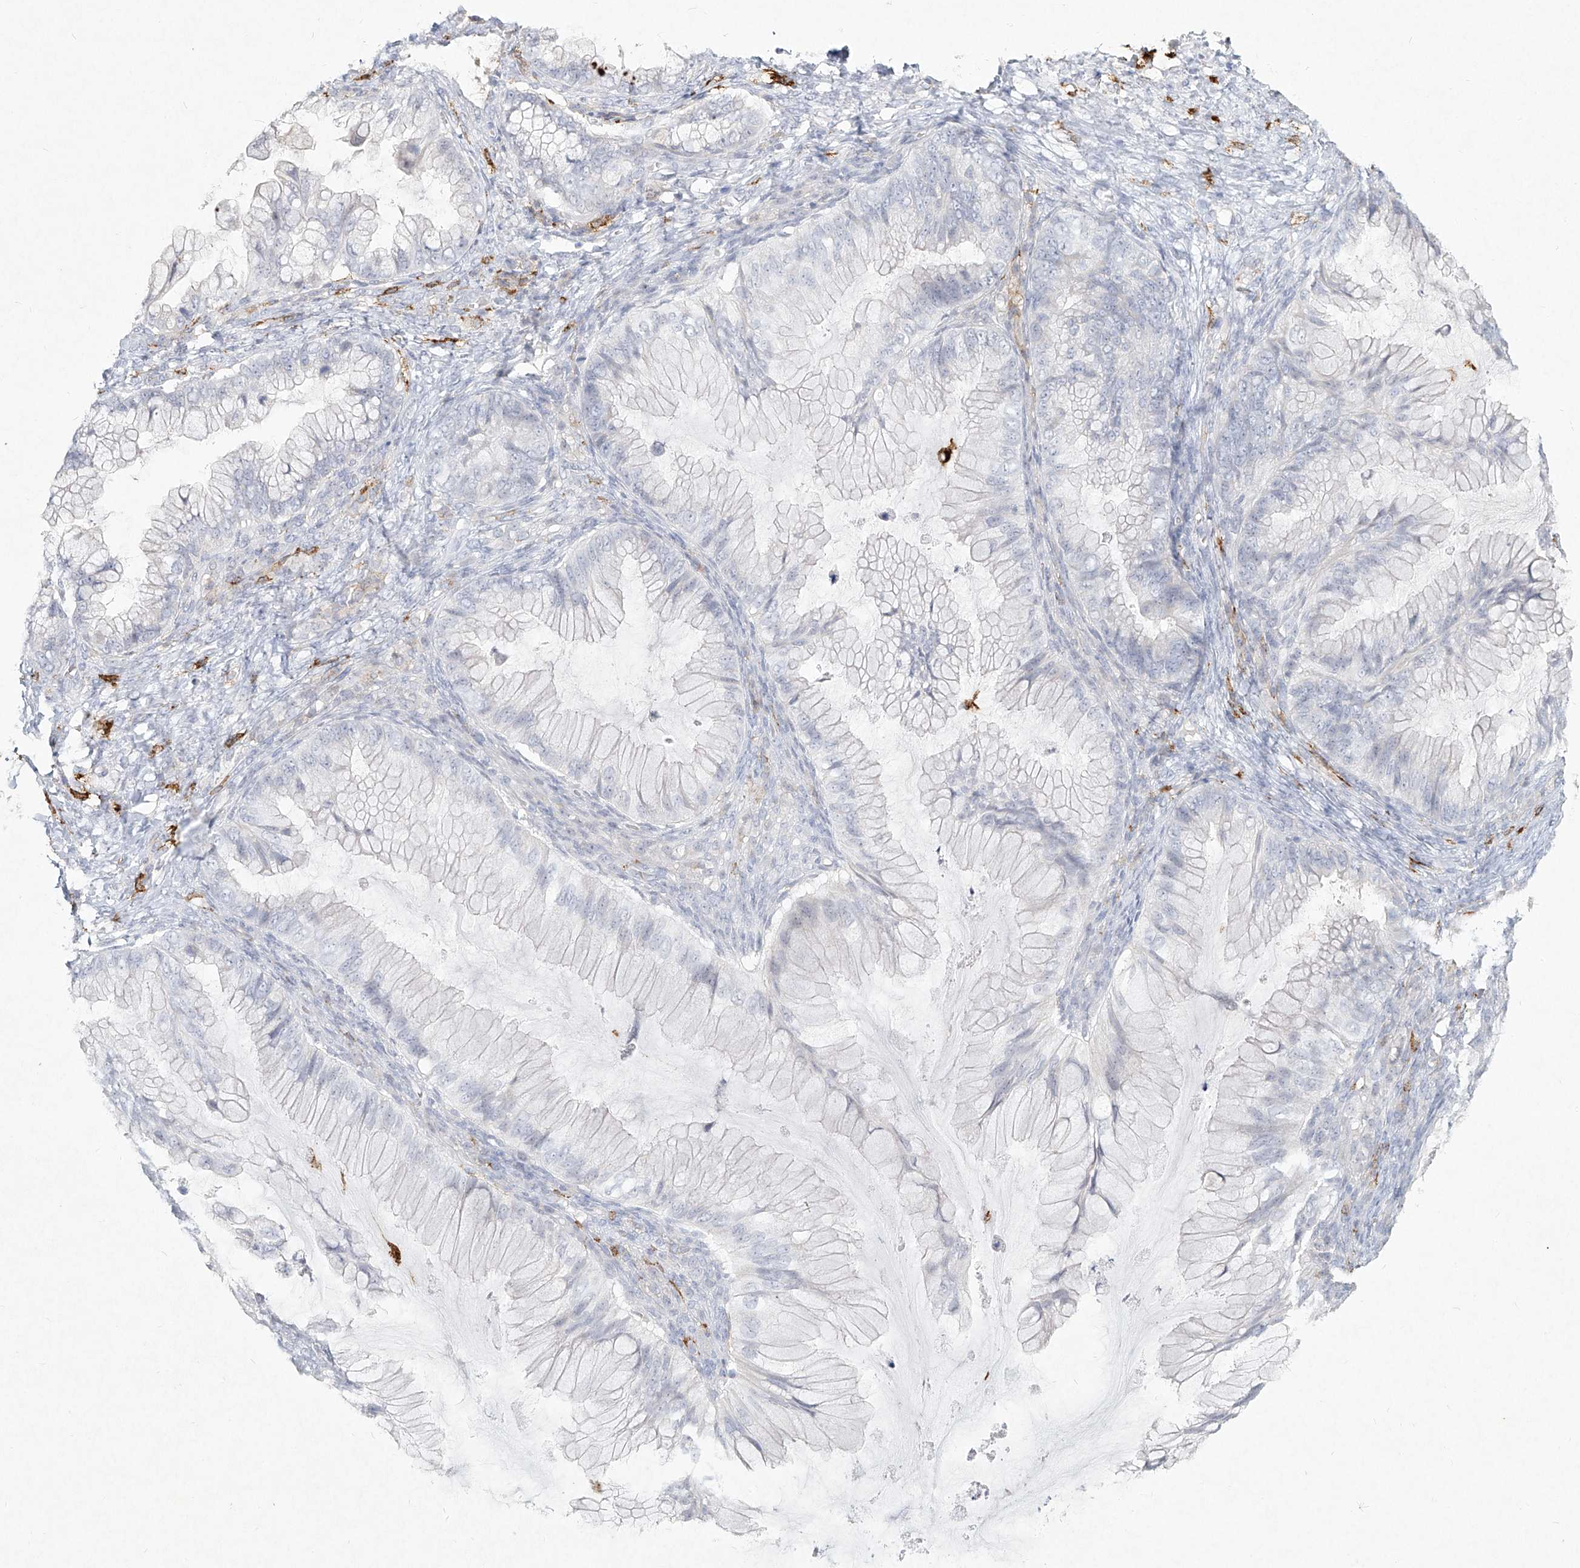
{"staining": {"intensity": "negative", "quantity": "none", "location": "none"}, "tissue": "ovarian cancer", "cell_type": "Tumor cells", "image_type": "cancer", "snomed": [{"axis": "morphology", "description": "Cystadenocarcinoma, mucinous, NOS"}, {"axis": "topography", "description": "Ovary"}], "caption": "Protein analysis of ovarian mucinous cystadenocarcinoma shows no significant positivity in tumor cells. The staining is performed using DAB brown chromogen with nuclei counter-stained in using hematoxylin.", "gene": "CD209", "patient": {"sex": "female", "age": 36}}